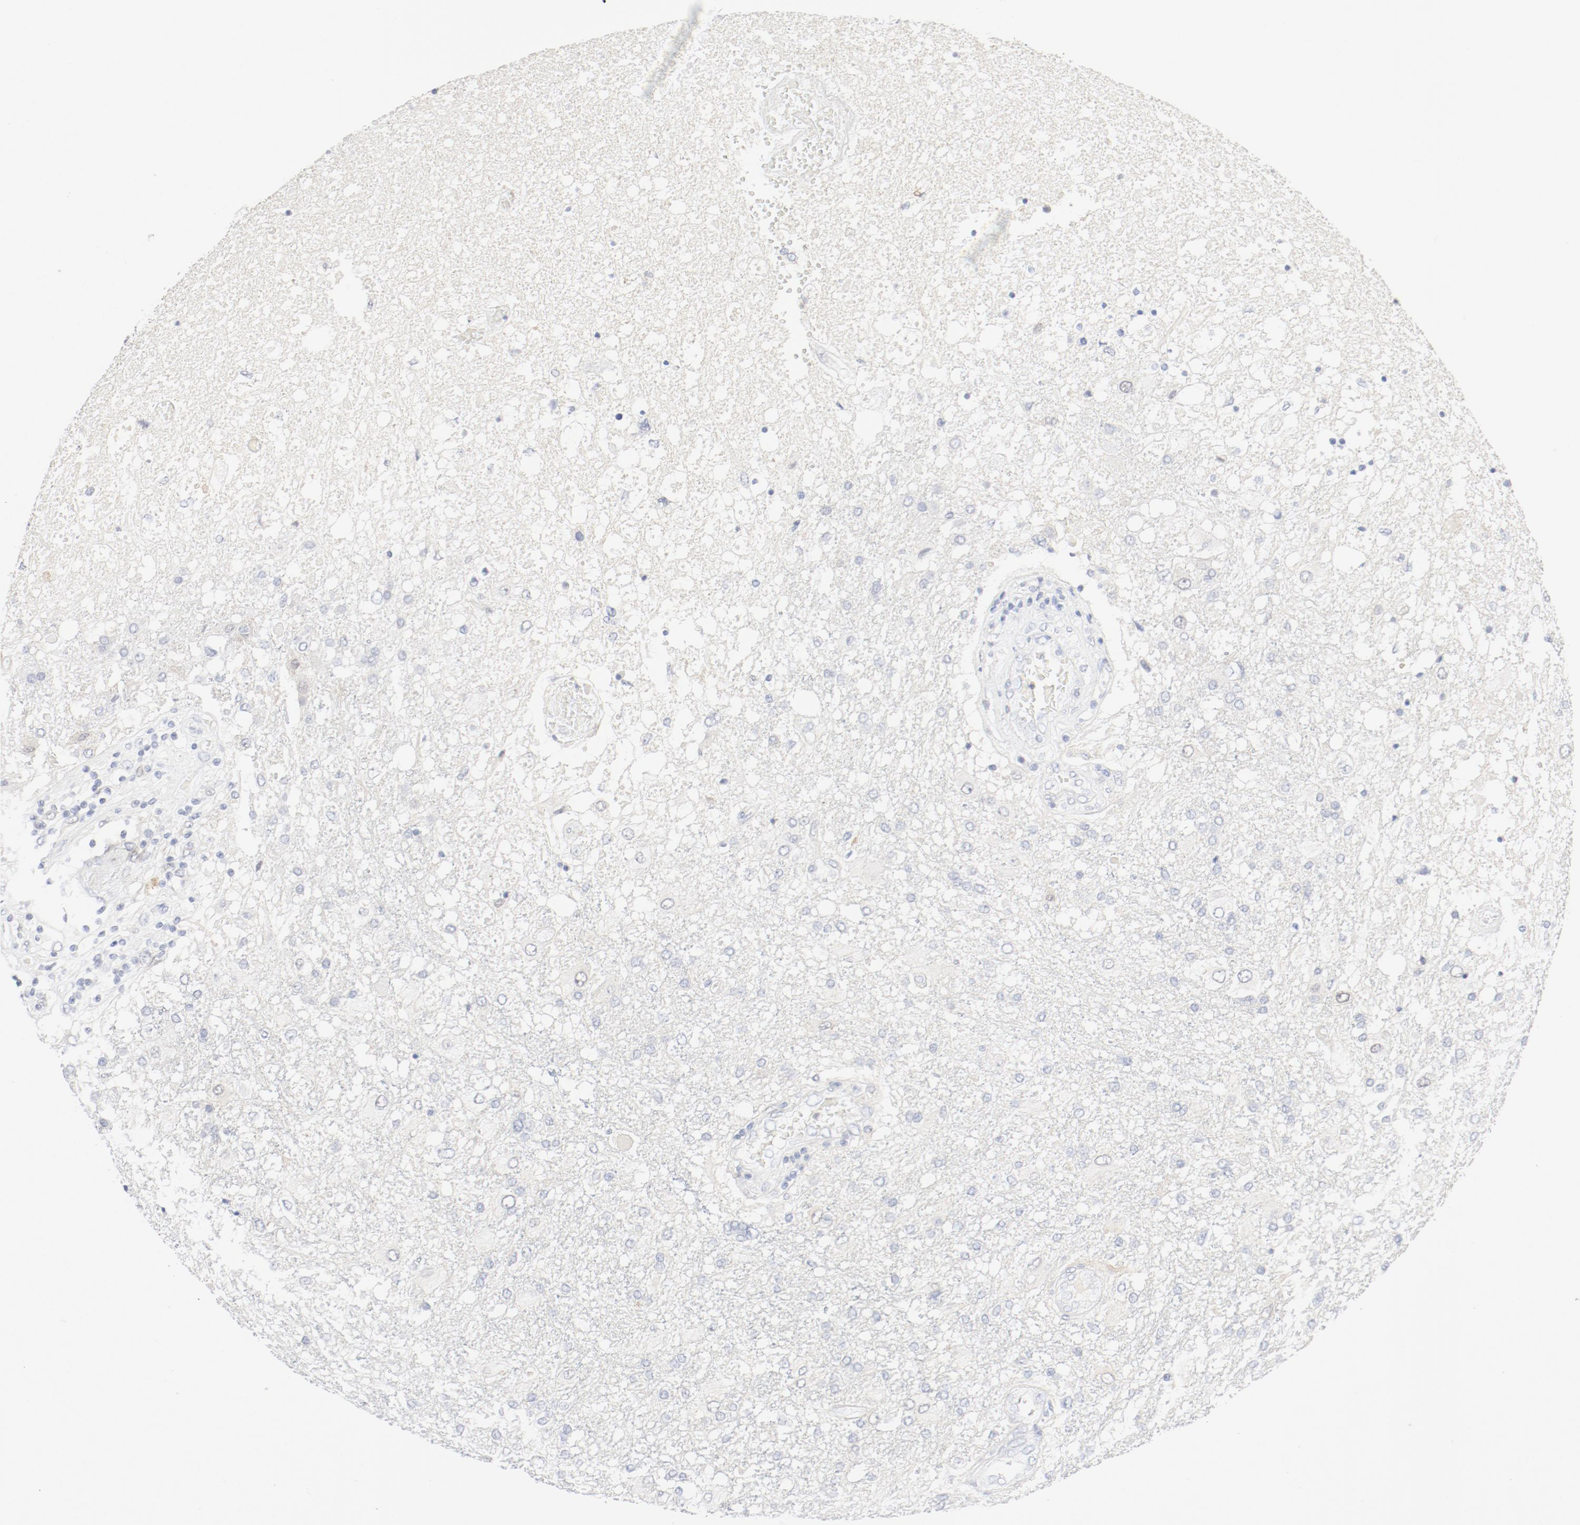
{"staining": {"intensity": "negative", "quantity": "none", "location": "none"}, "tissue": "glioma", "cell_type": "Tumor cells", "image_type": "cancer", "snomed": [{"axis": "morphology", "description": "Glioma, malignant, High grade"}, {"axis": "topography", "description": "Cerebral cortex"}], "caption": "Glioma stained for a protein using immunohistochemistry (IHC) exhibits no positivity tumor cells.", "gene": "PGM1", "patient": {"sex": "male", "age": 79}}